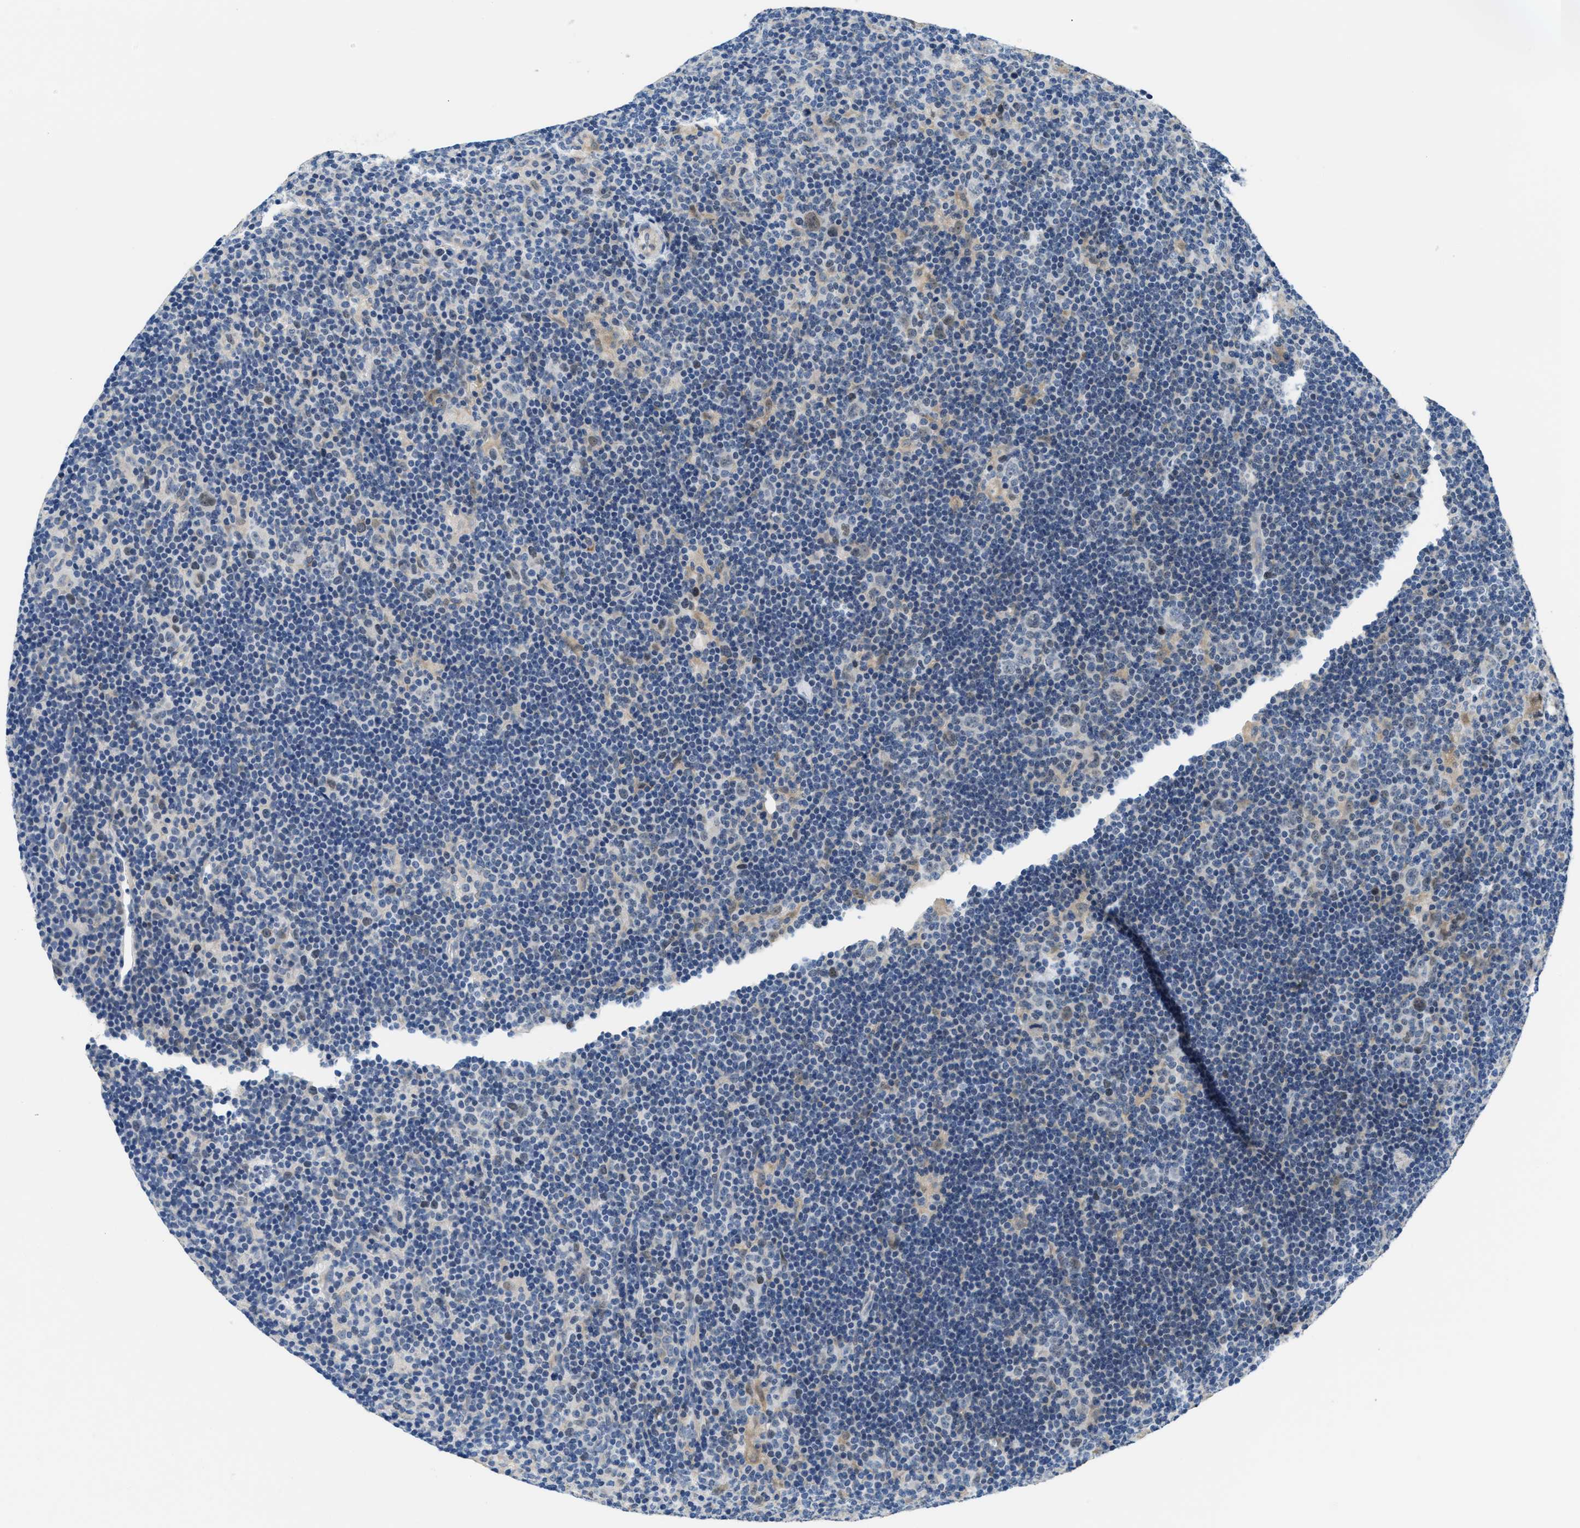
{"staining": {"intensity": "weak", "quantity": "25%-75%", "location": "cytoplasmic/membranous,nuclear"}, "tissue": "lymphoma", "cell_type": "Tumor cells", "image_type": "cancer", "snomed": [{"axis": "morphology", "description": "Hodgkin's disease, NOS"}, {"axis": "topography", "description": "Lymph node"}], "caption": "Immunohistochemistry (IHC) (DAB) staining of human lymphoma exhibits weak cytoplasmic/membranous and nuclear protein positivity in approximately 25%-75% of tumor cells. (DAB (3,3'-diaminobenzidine) IHC with brightfield microscopy, high magnification).", "gene": "CLGN", "patient": {"sex": "female", "age": 57}}